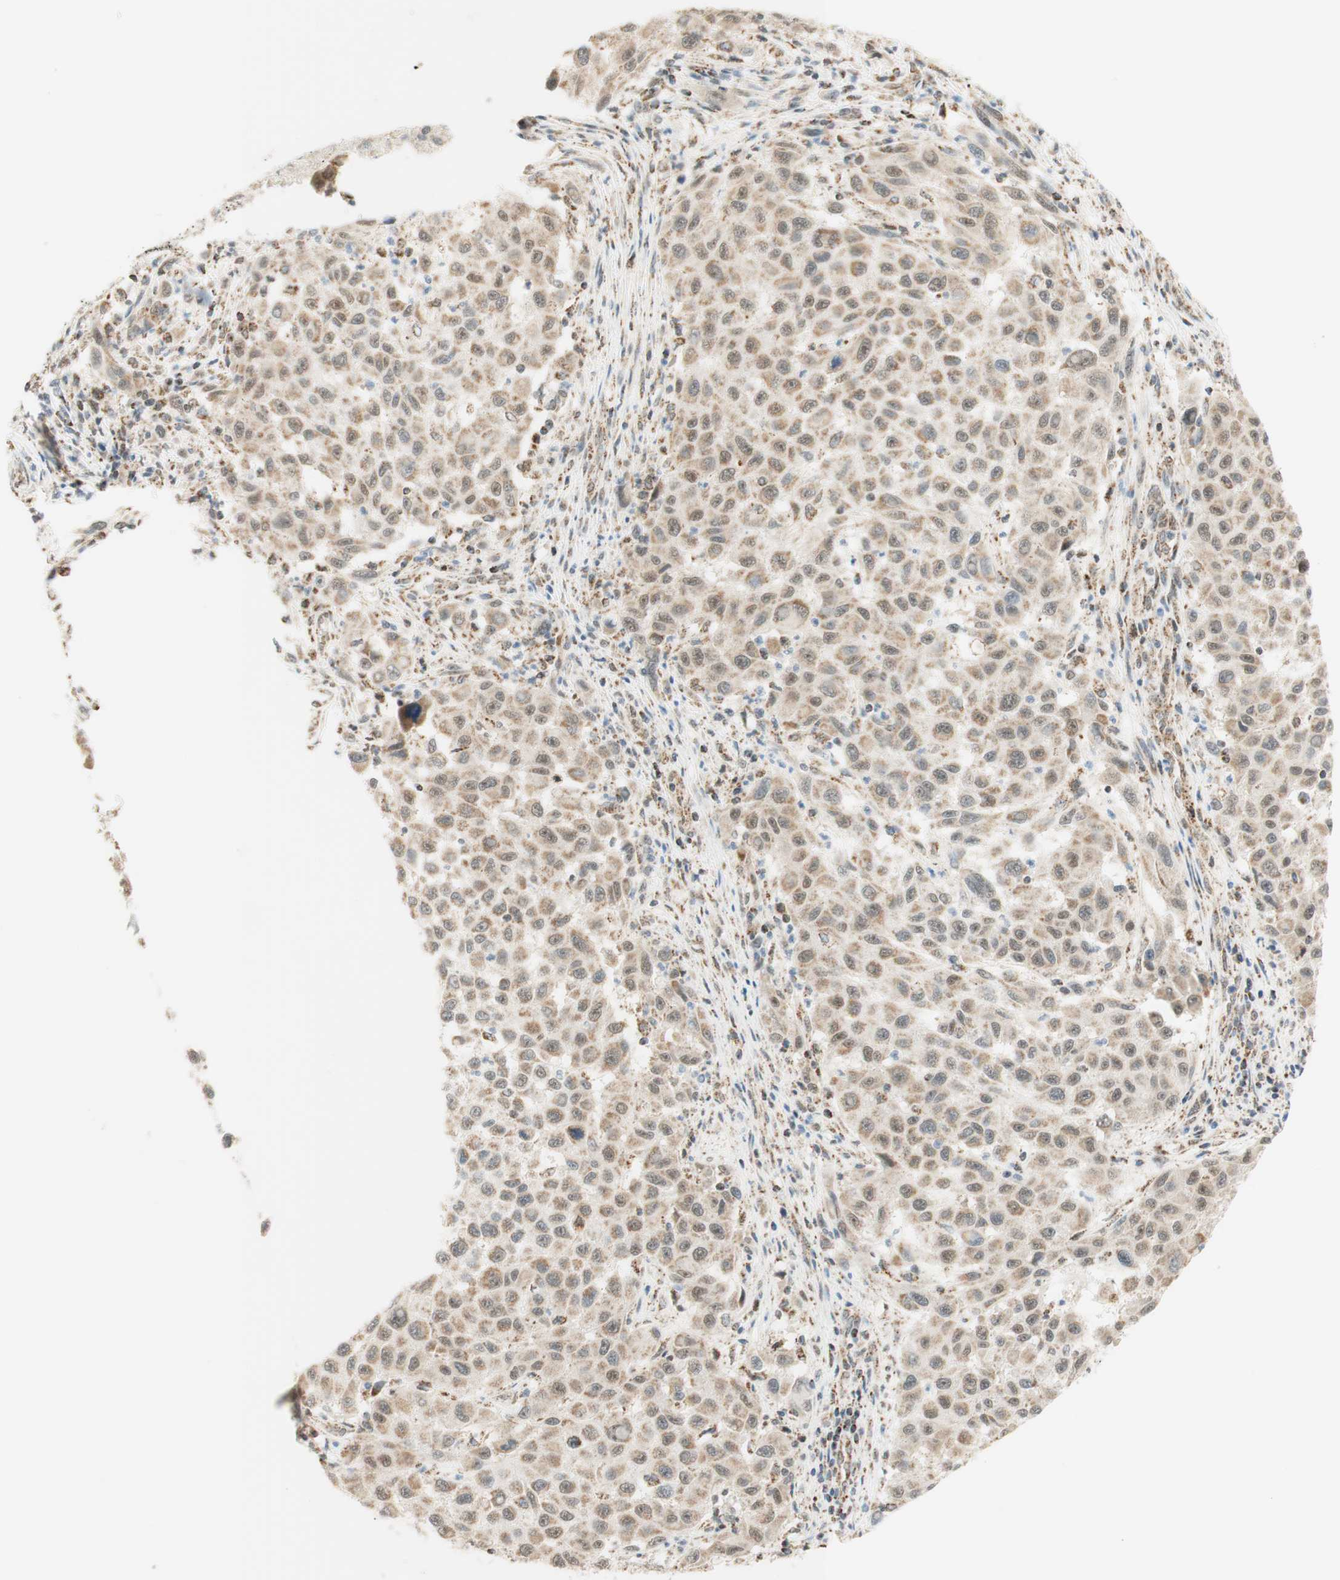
{"staining": {"intensity": "weak", "quantity": "25%-75%", "location": "cytoplasmic/membranous,nuclear"}, "tissue": "melanoma", "cell_type": "Tumor cells", "image_type": "cancer", "snomed": [{"axis": "morphology", "description": "Malignant melanoma, Metastatic site"}, {"axis": "topography", "description": "Lymph node"}], "caption": "IHC of melanoma exhibits low levels of weak cytoplasmic/membranous and nuclear expression in approximately 25%-75% of tumor cells.", "gene": "ZNF782", "patient": {"sex": "male", "age": 61}}